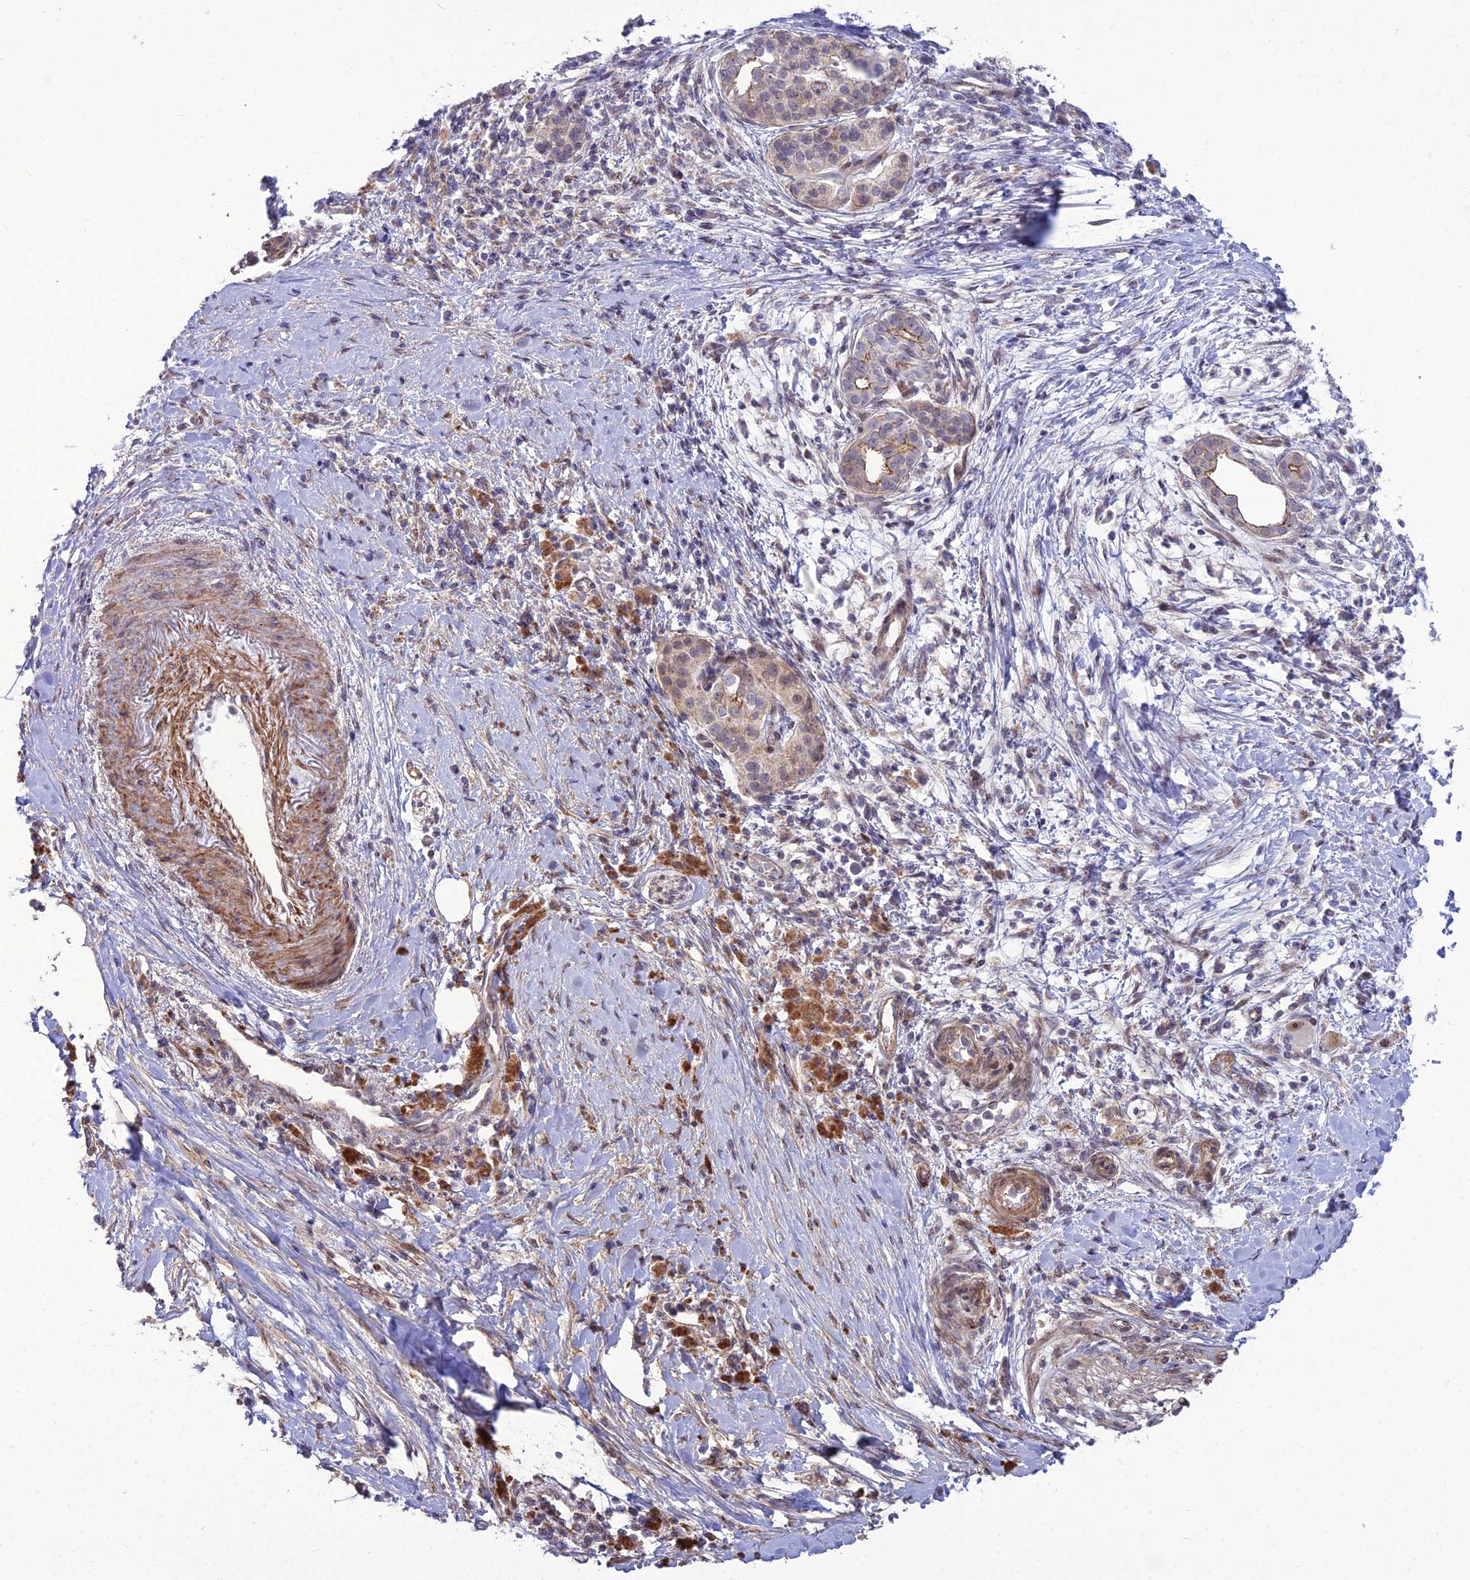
{"staining": {"intensity": "moderate", "quantity": "25%-75%", "location": "cytoplasmic/membranous"}, "tissue": "pancreatic cancer", "cell_type": "Tumor cells", "image_type": "cancer", "snomed": [{"axis": "morphology", "description": "Adenocarcinoma, NOS"}, {"axis": "topography", "description": "Pancreas"}], "caption": "Protein staining by immunohistochemistry (IHC) demonstrates moderate cytoplasmic/membranous positivity in about 25%-75% of tumor cells in pancreatic adenocarcinoma. (IHC, brightfield microscopy, high magnification).", "gene": "TSPYL2", "patient": {"sex": "male", "age": 58}}